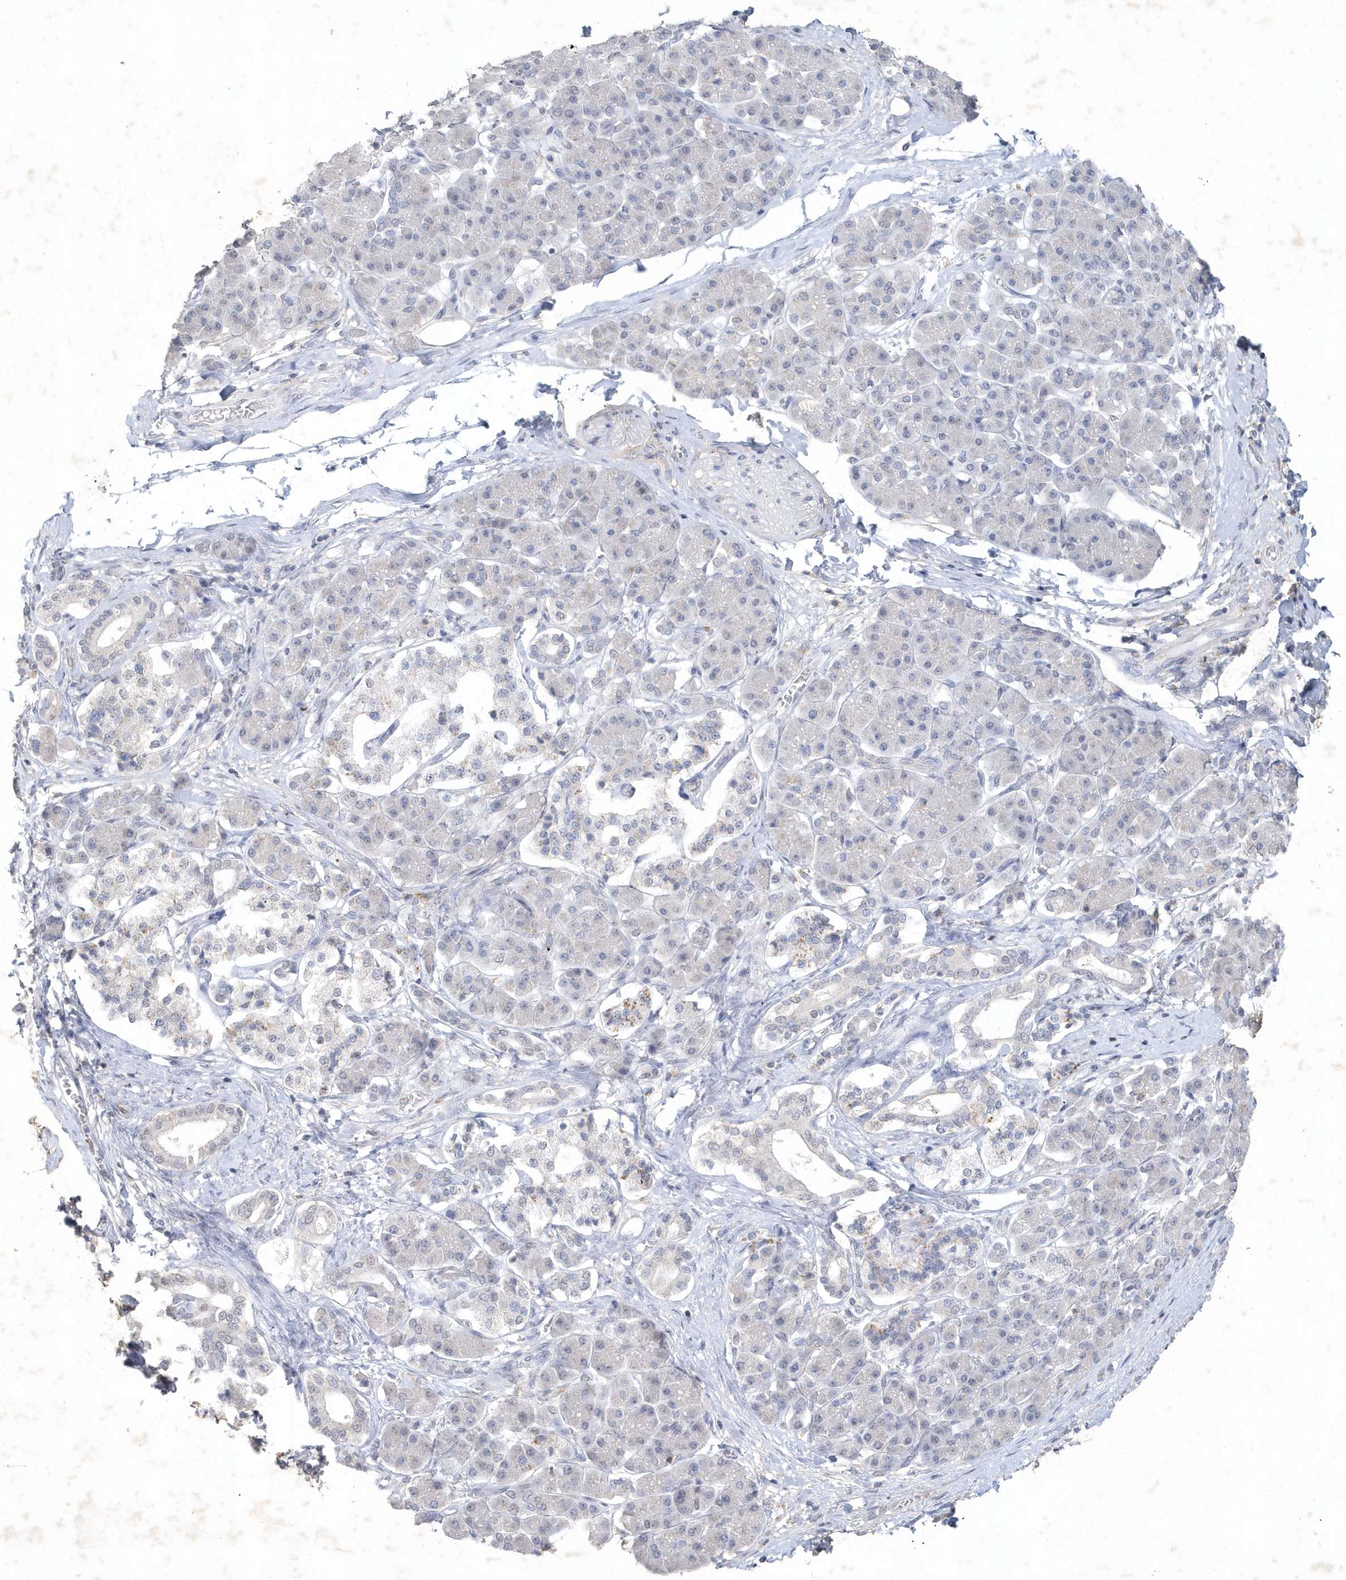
{"staining": {"intensity": "negative", "quantity": "none", "location": "none"}, "tissue": "pancreatic cancer", "cell_type": "Tumor cells", "image_type": "cancer", "snomed": [{"axis": "morphology", "description": "Adenocarcinoma, NOS"}, {"axis": "topography", "description": "Pancreas"}], "caption": "Adenocarcinoma (pancreatic) stained for a protein using IHC displays no positivity tumor cells.", "gene": "PDCD1", "patient": {"sex": "female", "age": 61}}